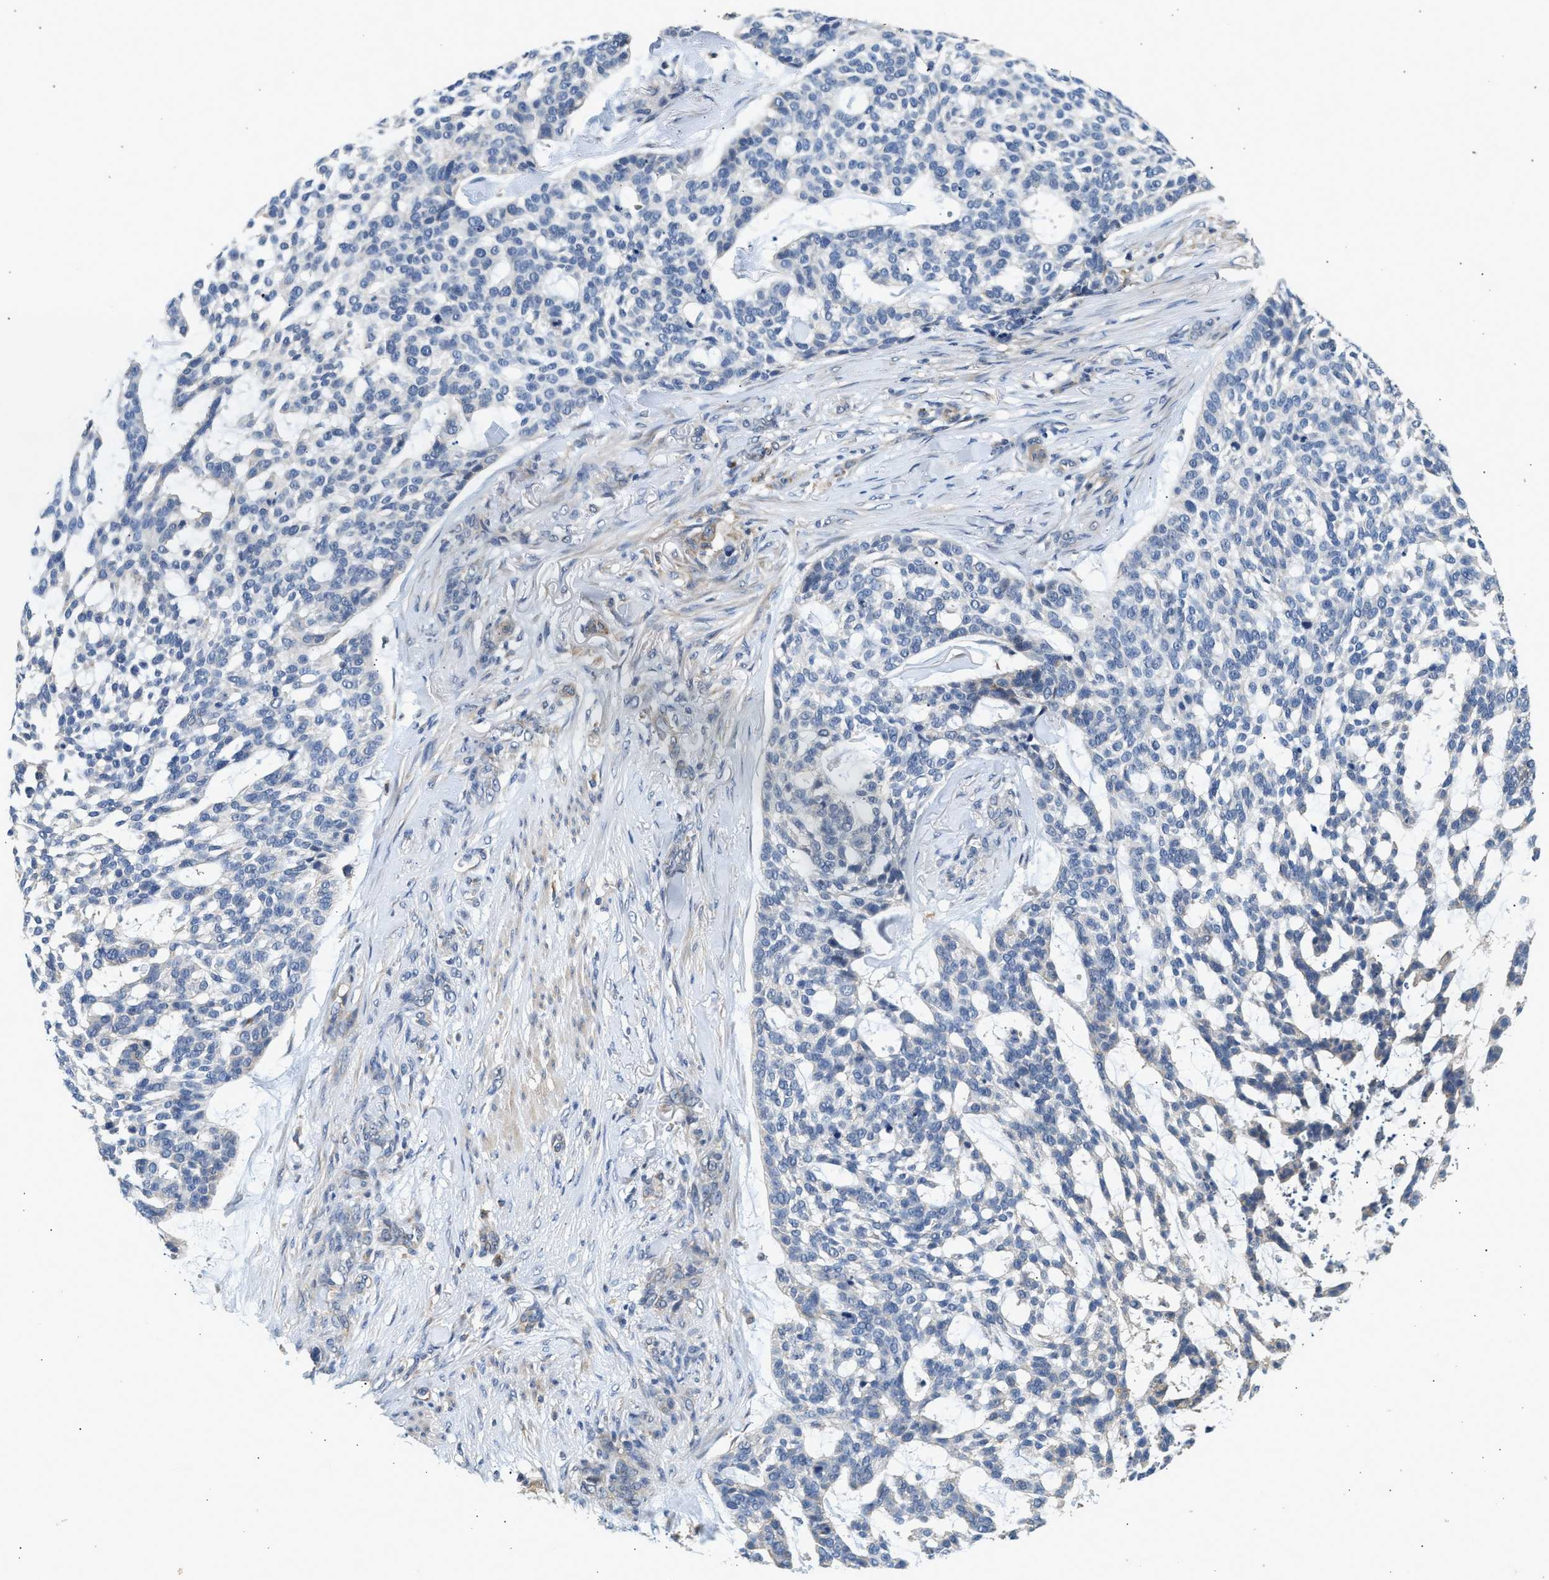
{"staining": {"intensity": "negative", "quantity": "none", "location": "none"}, "tissue": "skin cancer", "cell_type": "Tumor cells", "image_type": "cancer", "snomed": [{"axis": "morphology", "description": "Basal cell carcinoma"}, {"axis": "topography", "description": "Skin"}], "caption": "Human skin cancer stained for a protein using immunohistochemistry (IHC) displays no expression in tumor cells.", "gene": "DUSP14", "patient": {"sex": "female", "age": 64}}